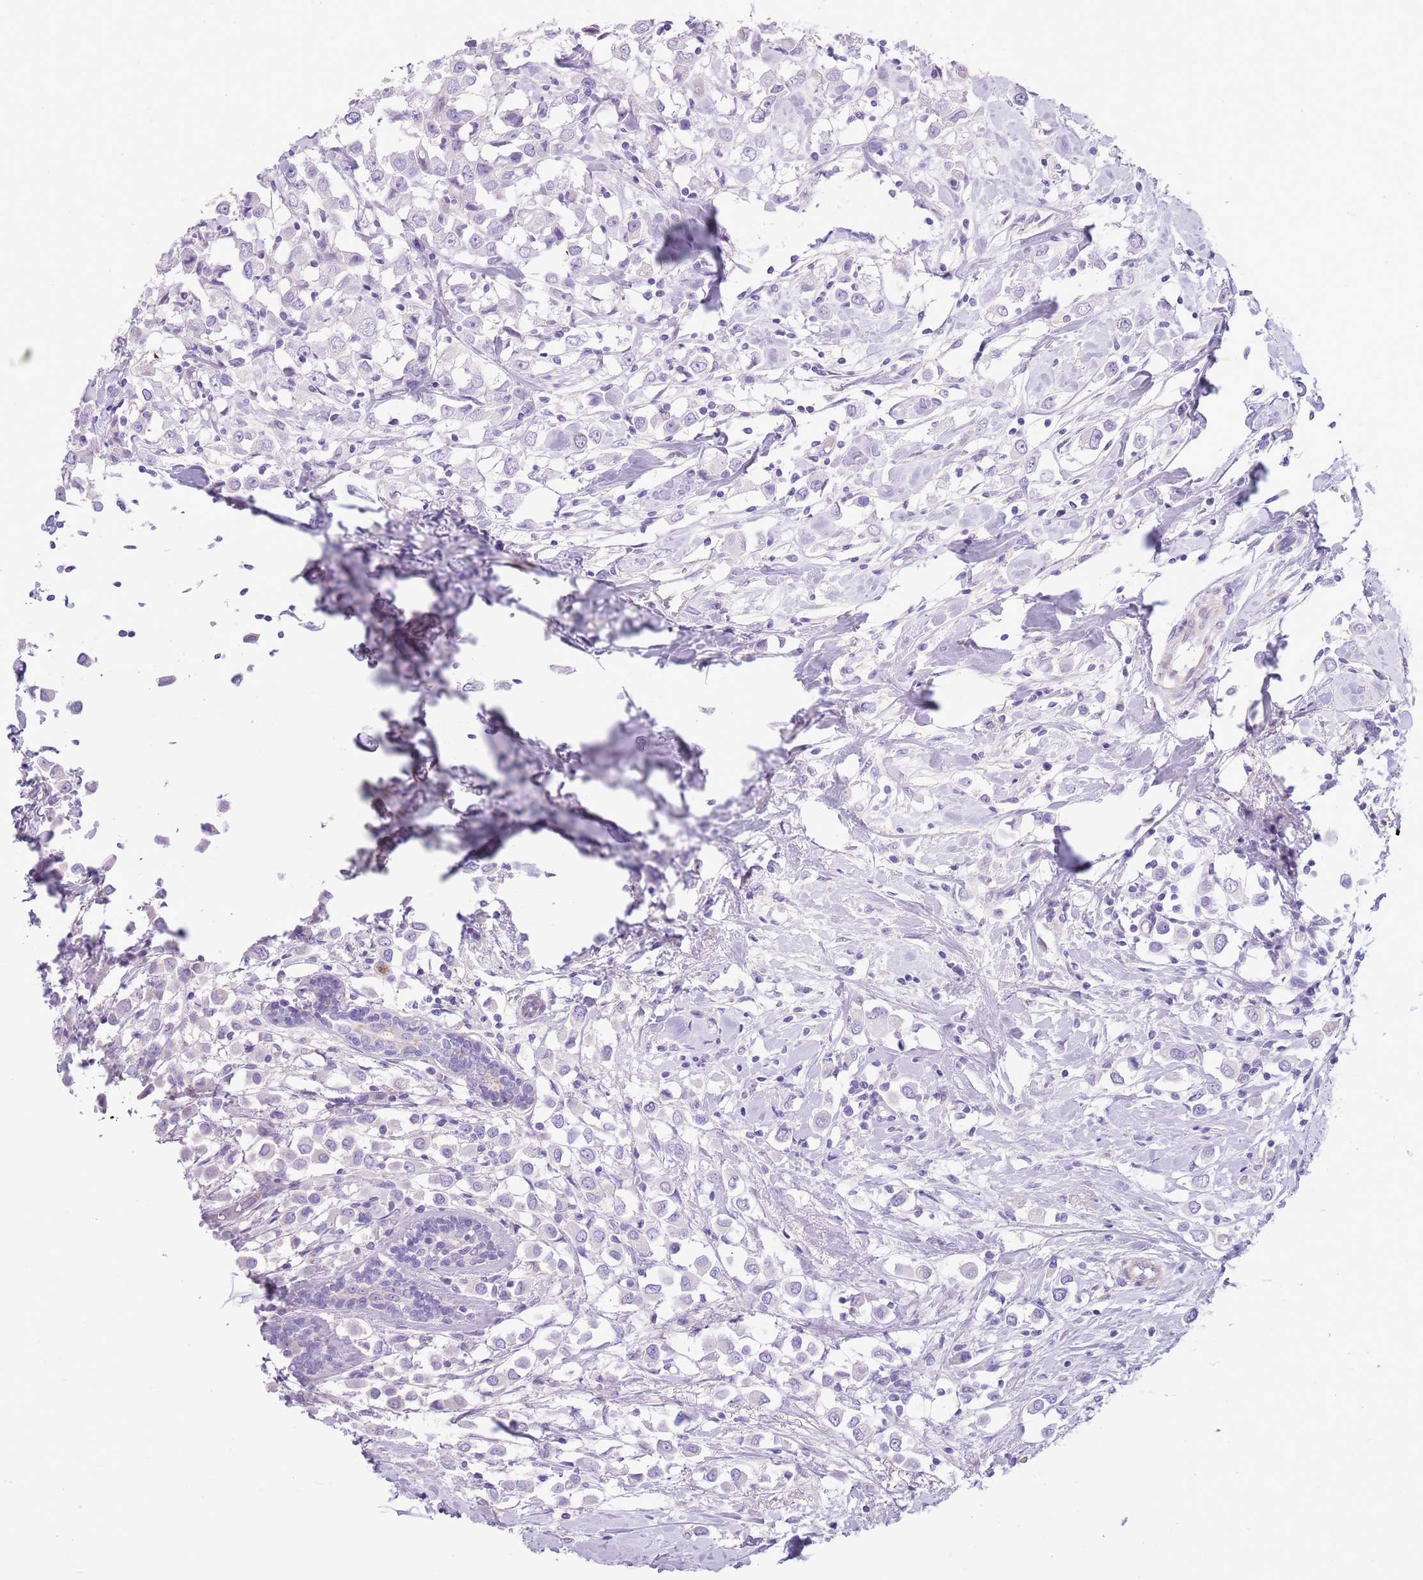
{"staining": {"intensity": "negative", "quantity": "none", "location": "none"}, "tissue": "breast cancer", "cell_type": "Tumor cells", "image_type": "cancer", "snomed": [{"axis": "morphology", "description": "Duct carcinoma"}, {"axis": "topography", "description": "Breast"}], "caption": "Photomicrograph shows no significant protein expression in tumor cells of infiltrating ductal carcinoma (breast).", "gene": "OR6M1", "patient": {"sex": "female", "age": 61}}